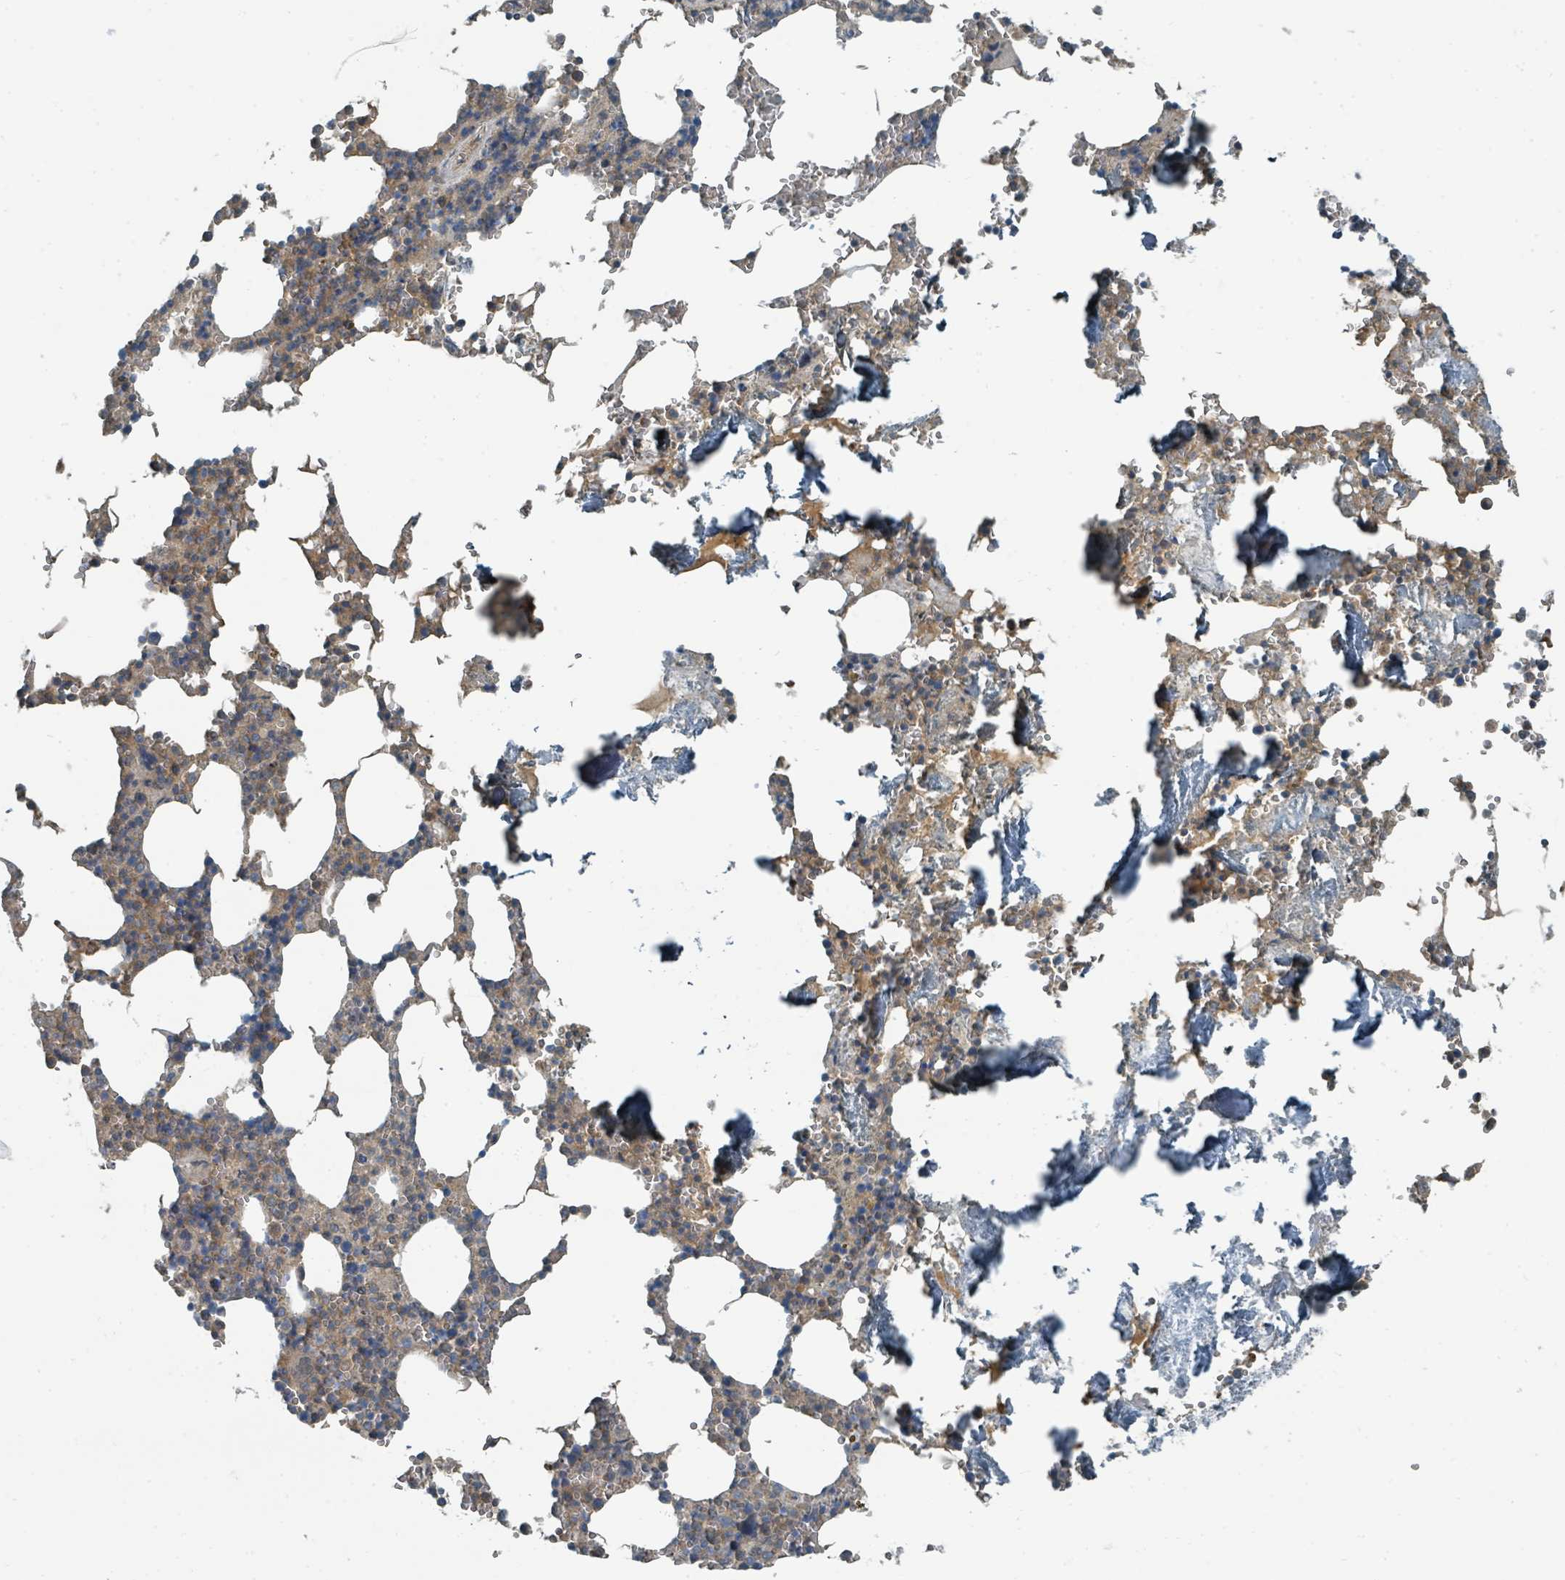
{"staining": {"intensity": "weak", "quantity": "25%-75%", "location": "cytoplasmic/membranous"}, "tissue": "bone marrow", "cell_type": "Hematopoietic cells", "image_type": "normal", "snomed": [{"axis": "morphology", "description": "Normal tissue, NOS"}, {"axis": "topography", "description": "Bone marrow"}], "caption": "Protein expression analysis of benign human bone marrow reveals weak cytoplasmic/membranous expression in approximately 25%-75% of hematopoietic cells.", "gene": "SLC25A23", "patient": {"sex": "male", "age": 54}}